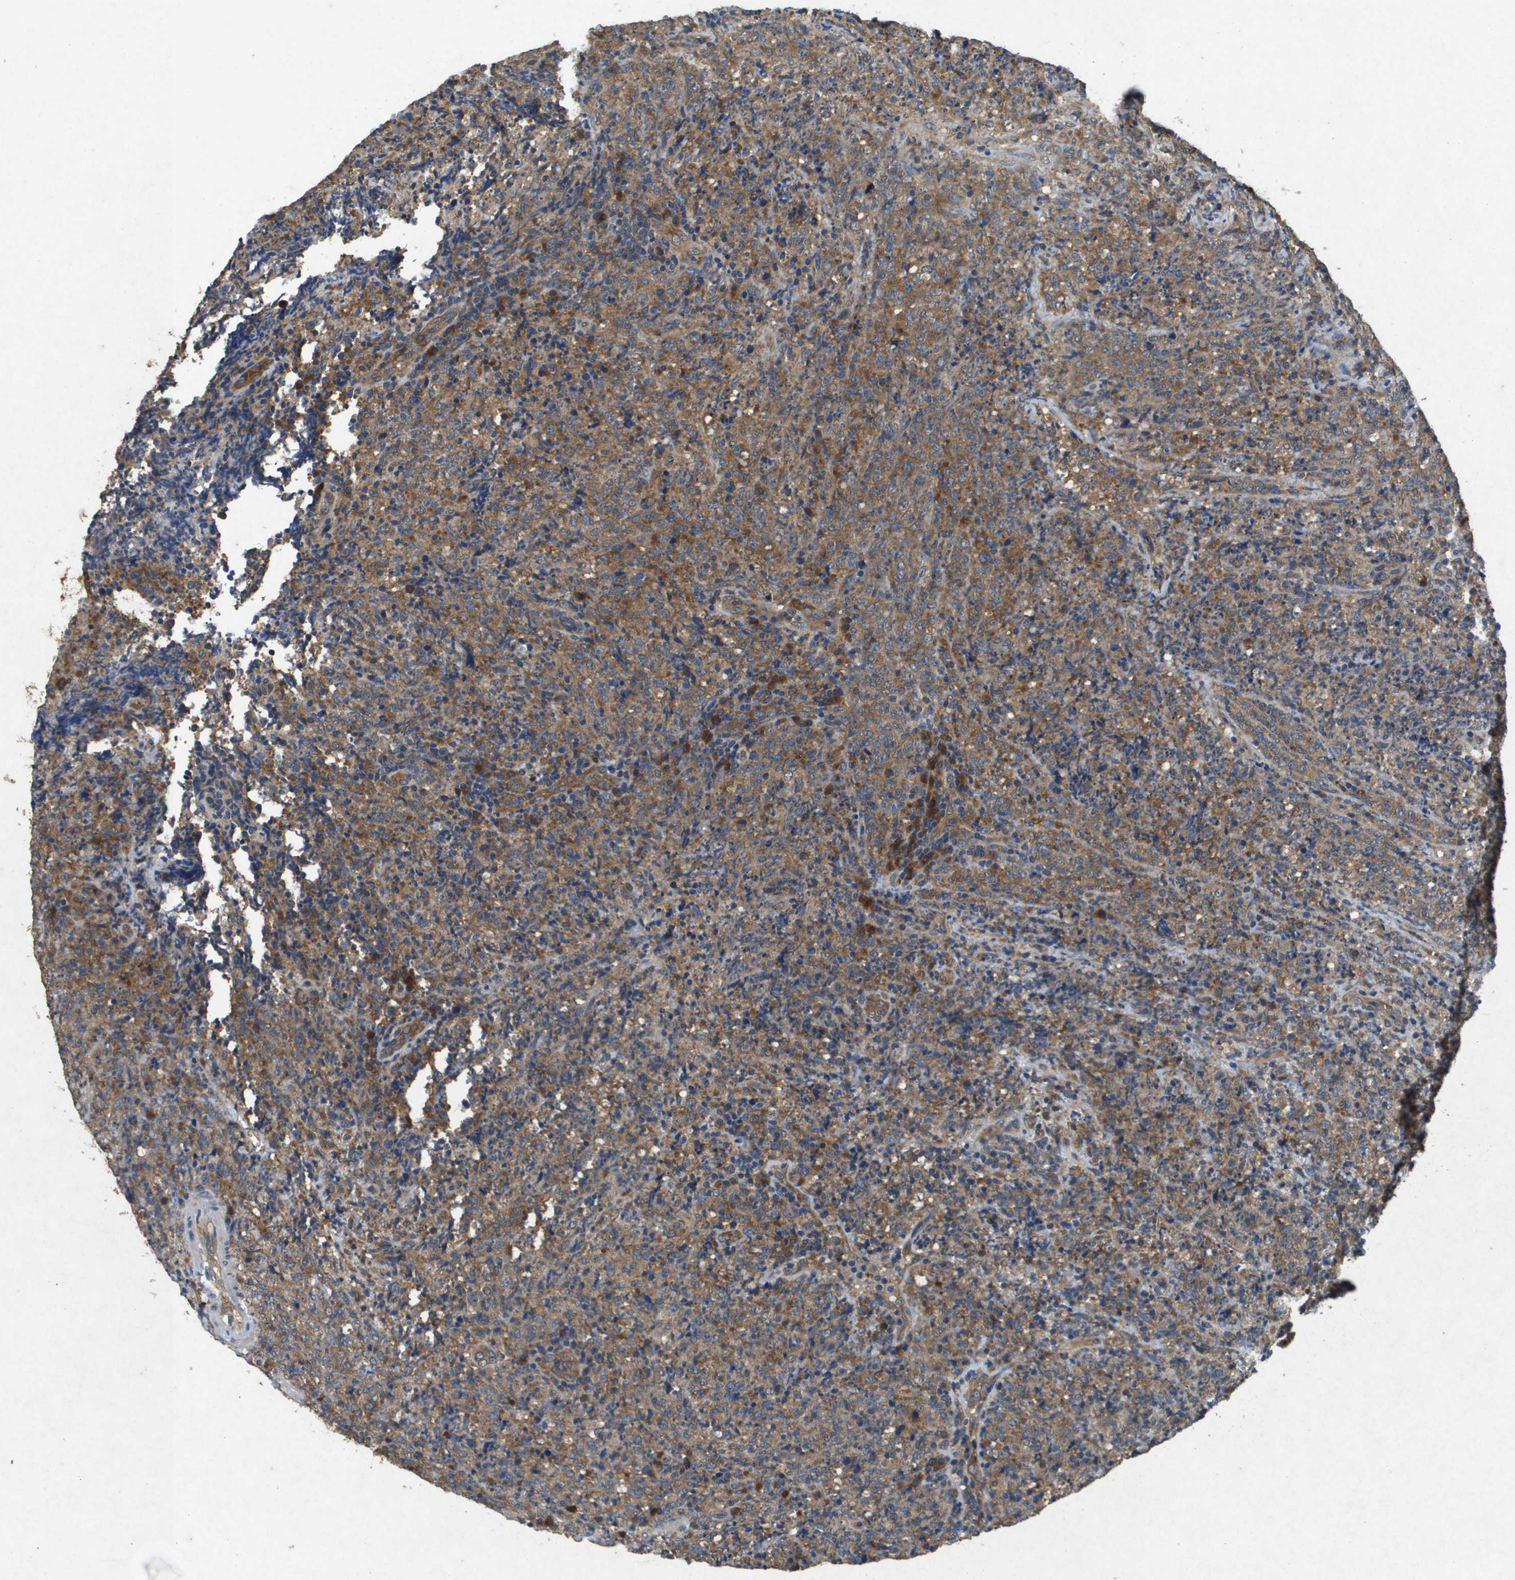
{"staining": {"intensity": "moderate", "quantity": ">75%", "location": "cytoplasmic/membranous"}, "tissue": "lymphoma", "cell_type": "Tumor cells", "image_type": "cancer", "snomed": [{"axis": "morphology", "description": "Malignant lymphoma, non-Hodgkin's type, High grade"}, {"axis": "topography", "description": "Tonsil"}], "caption": "High-grade malignant lymphoma, non-Hodgkin's type stained for a protein (brown) reveals moderate cytoplasmic/membranous positive staining in approximately >75% of tumor cells.", "gene": "PTPRT", "patient": {"sex": "female", "age": 36}}